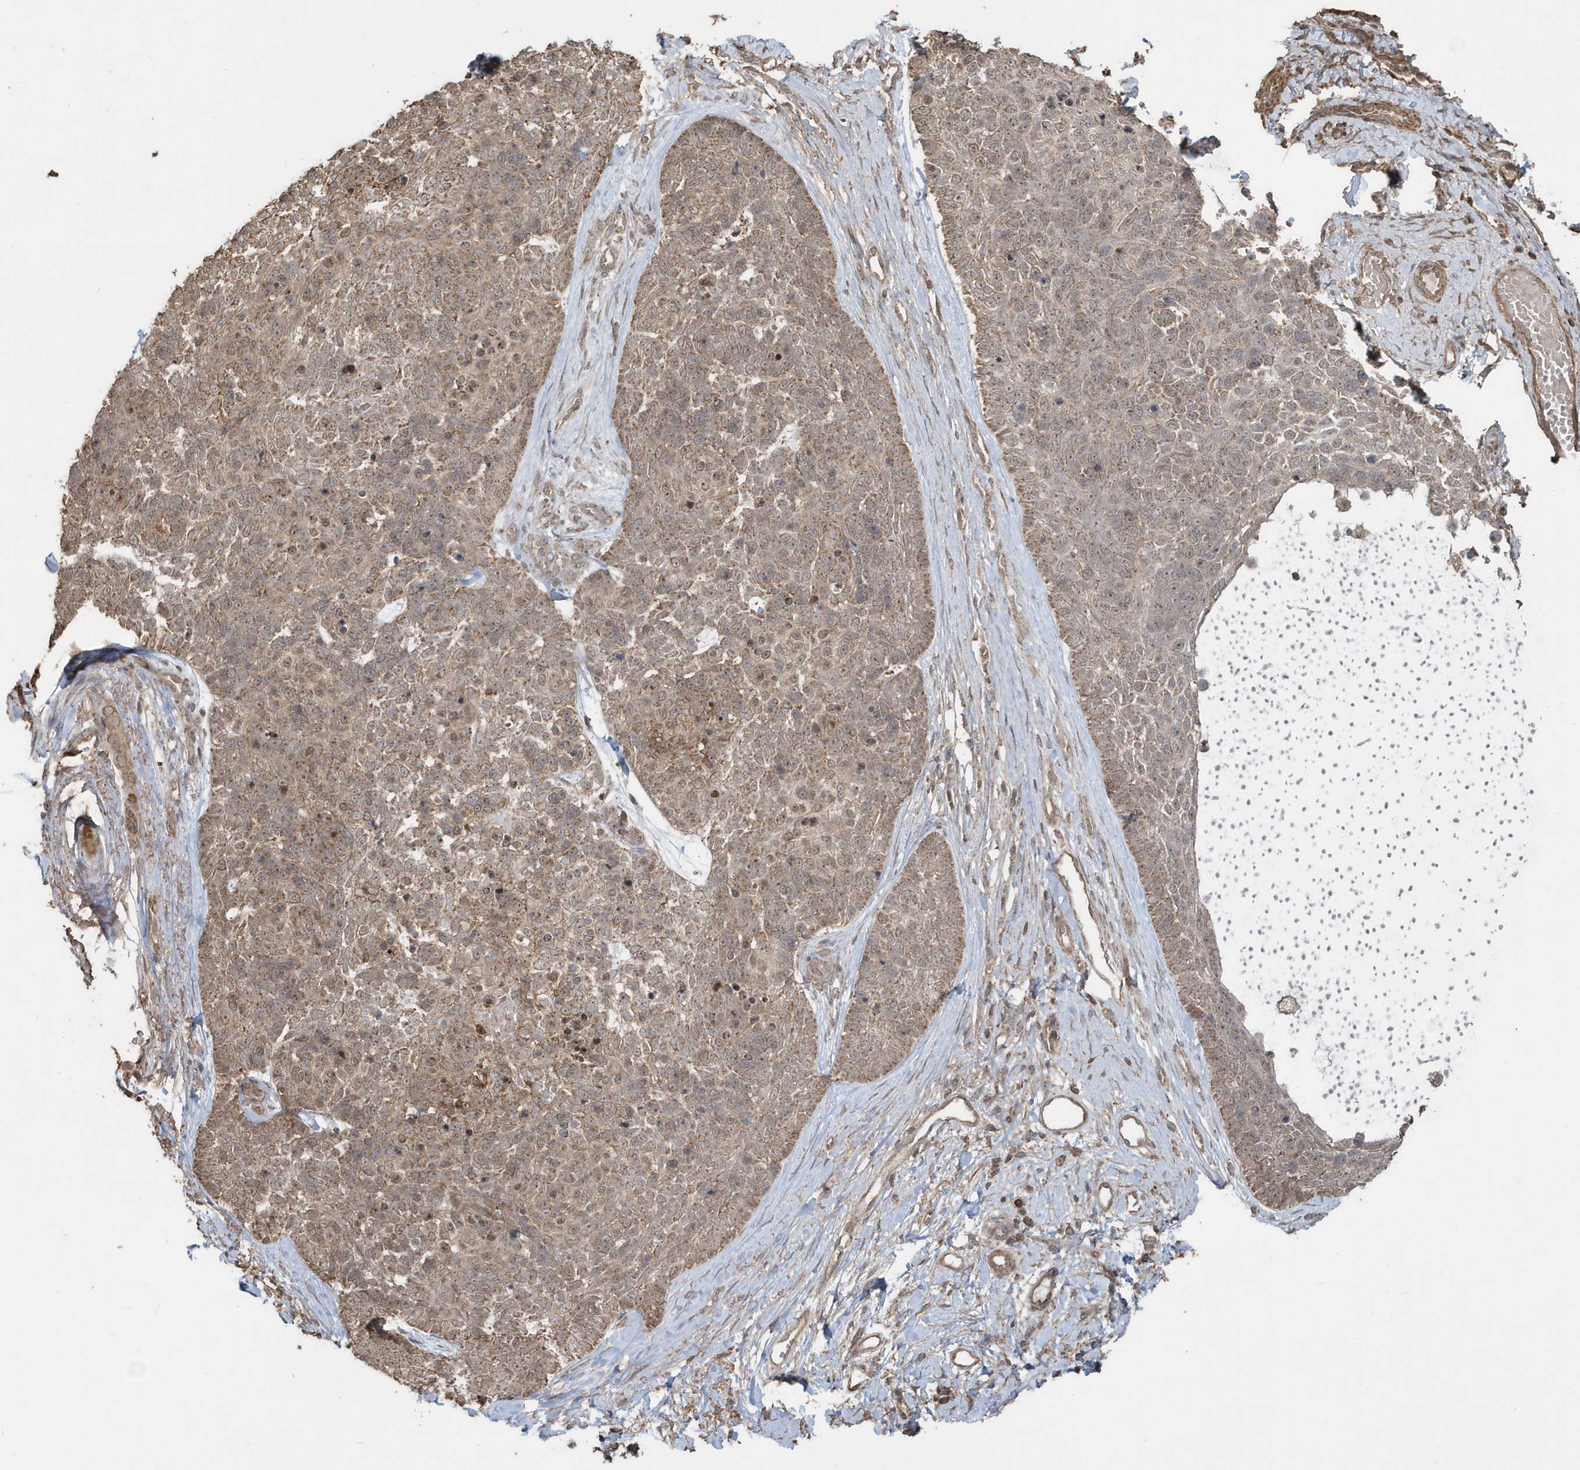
{"staining": {"intensity": "weak", "quantity": ">75%", "location": "cytoplasmic/membranous"}, "tissue": "skin cancer", "cell_type": "Tumor cells", "image_type": "cancer", "snomed": [{"axis": "morphology", "description": "Basal cell carcinoma"}, {"axis": "topography", "description": "Skin"}], "caption": "Protein staining of basal cell carcinoma (skin) tissue shows weak cytoplasmic/membranous staining in approximately >75% of tumor cells.", "gene": "PAXBP1", "patient": {"sex": "female", "age": 81}}